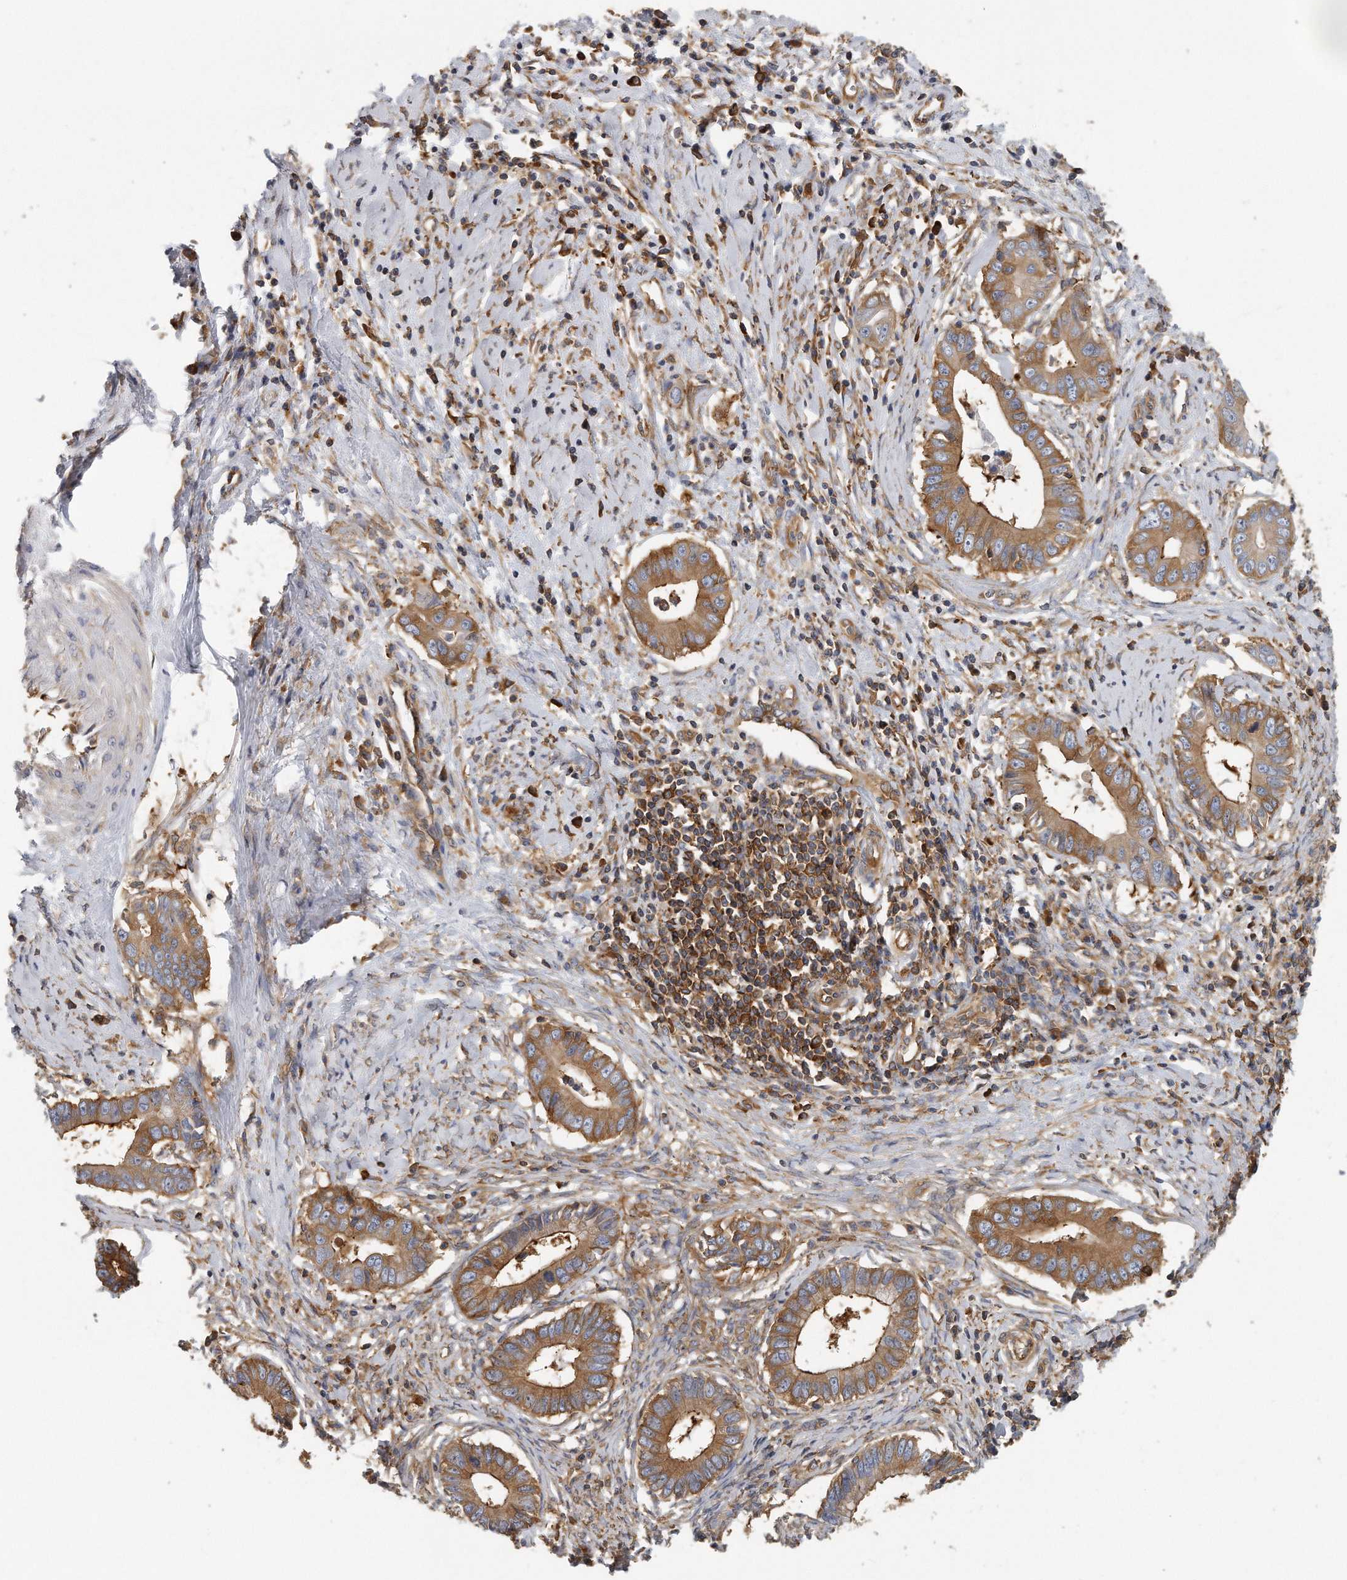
{"staining": {"intensity": "strong", "quantity": ">75%", "location": "cytoplasmic/membranous"}, "tissue": "cervical cancer", "cell_type": "Tumor cells", "image_type": "cancer", "snomed": [{"axis": "morphology", "description": "Adenocarcinoma, NOS"}, {"axis": "topography", "description": "Cervix"}], "caption": "This is an image of immunohistochemistry (IHC) staining of cervical cancer (adenocarcinoma), which shows strong staining in the cytoplasmic/membranous of tumor cells.", "gene": "EIF3I", "patient": {"sex": "female", "age": 44}}